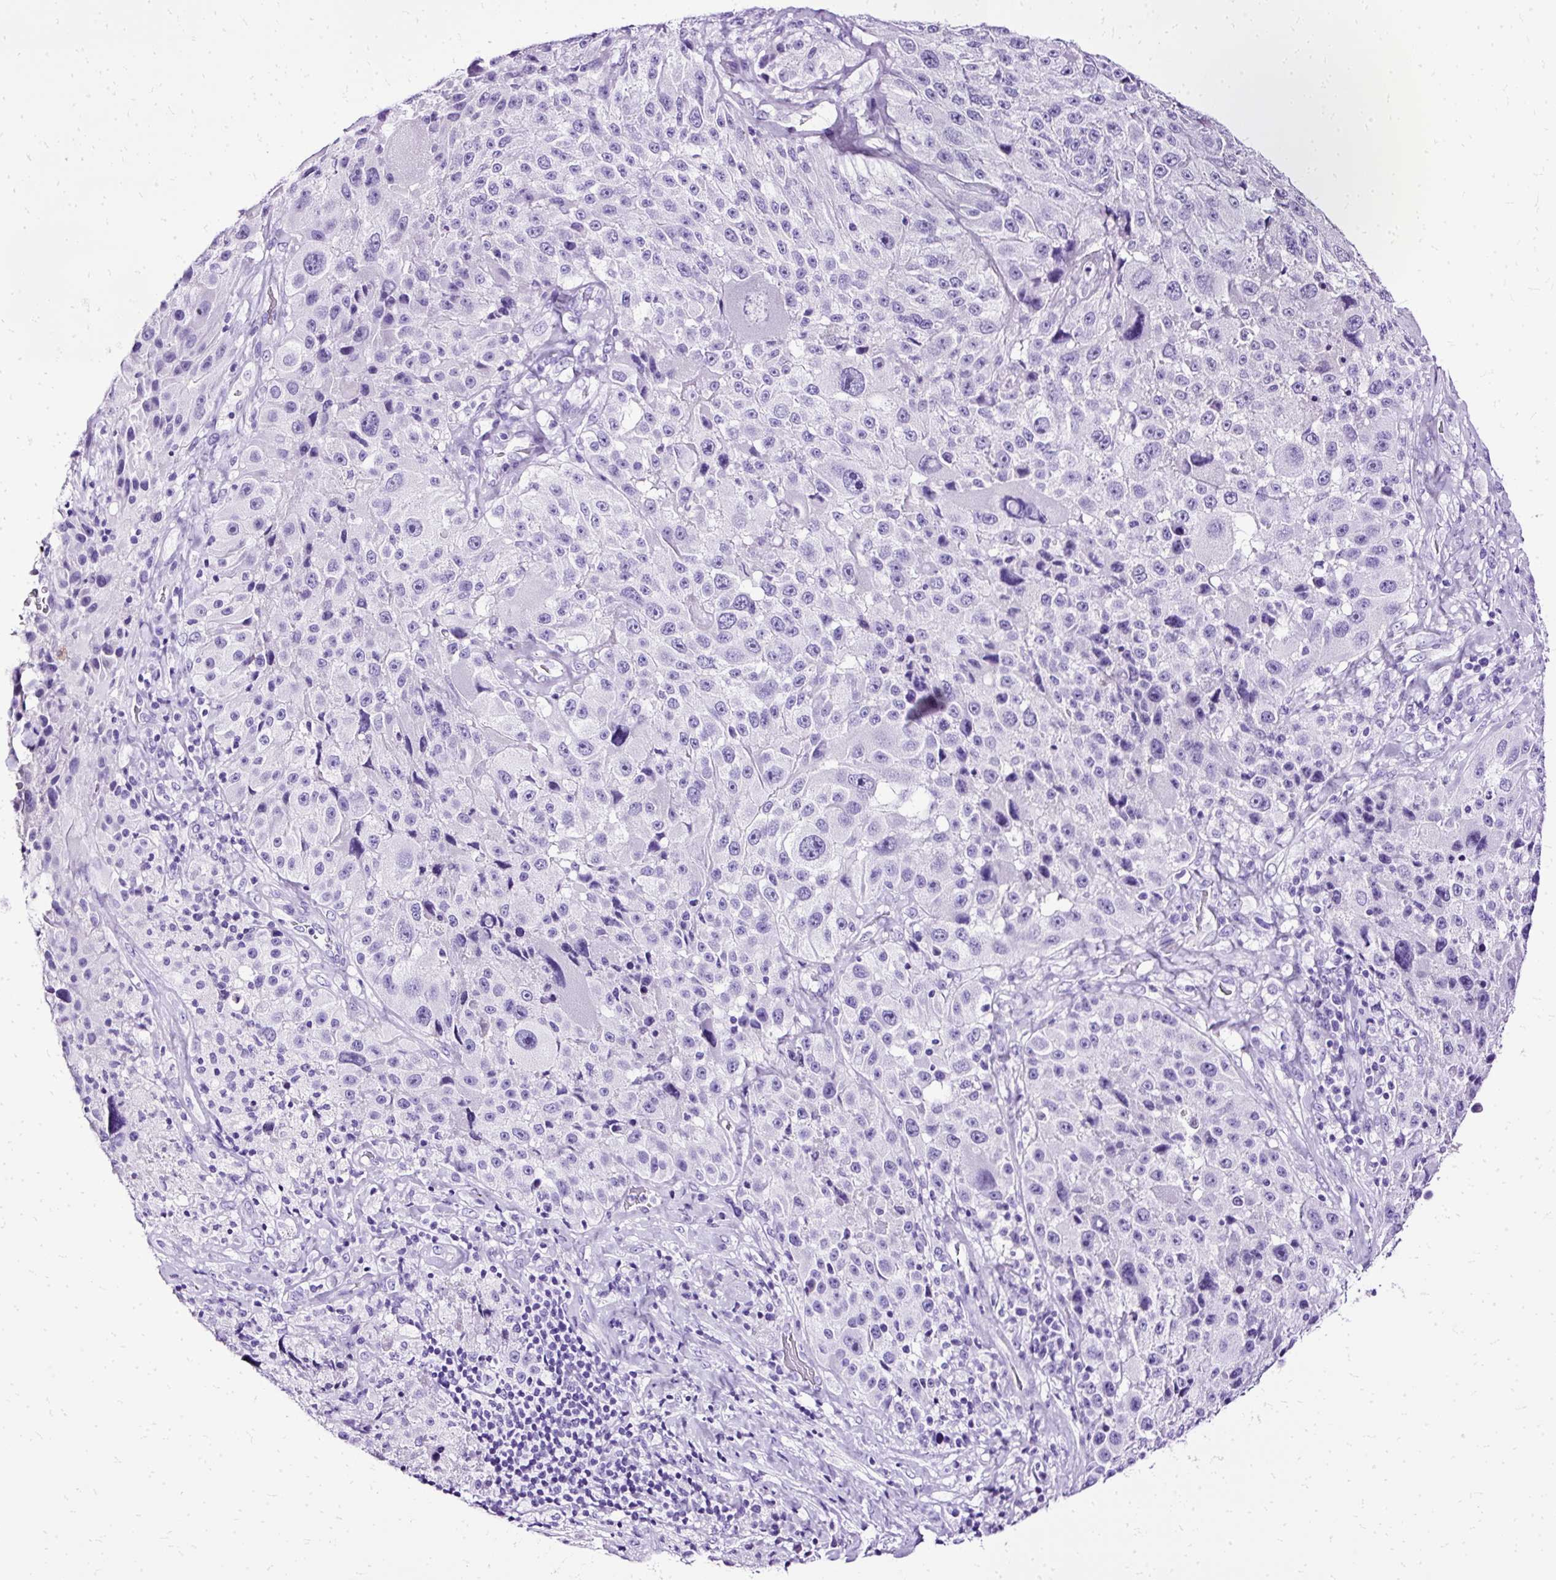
{"staining": {"intensity": "negative", "quantity": "none", "location": "none"}, "tissue": "melanoma", "cell_type": "Tumor cells", "image_type": "cancer", "snomed": [{"axis": "morphology", "description": "Malignant melanoma, Metastatic site"}, {"axis": "topography", "description": "Lymph node"}], "caption": "Tumor cells show no significant protein positivity in melanoma.", "gene": "SLC8A2", "patient": {"sex": "male", "age": 62}}